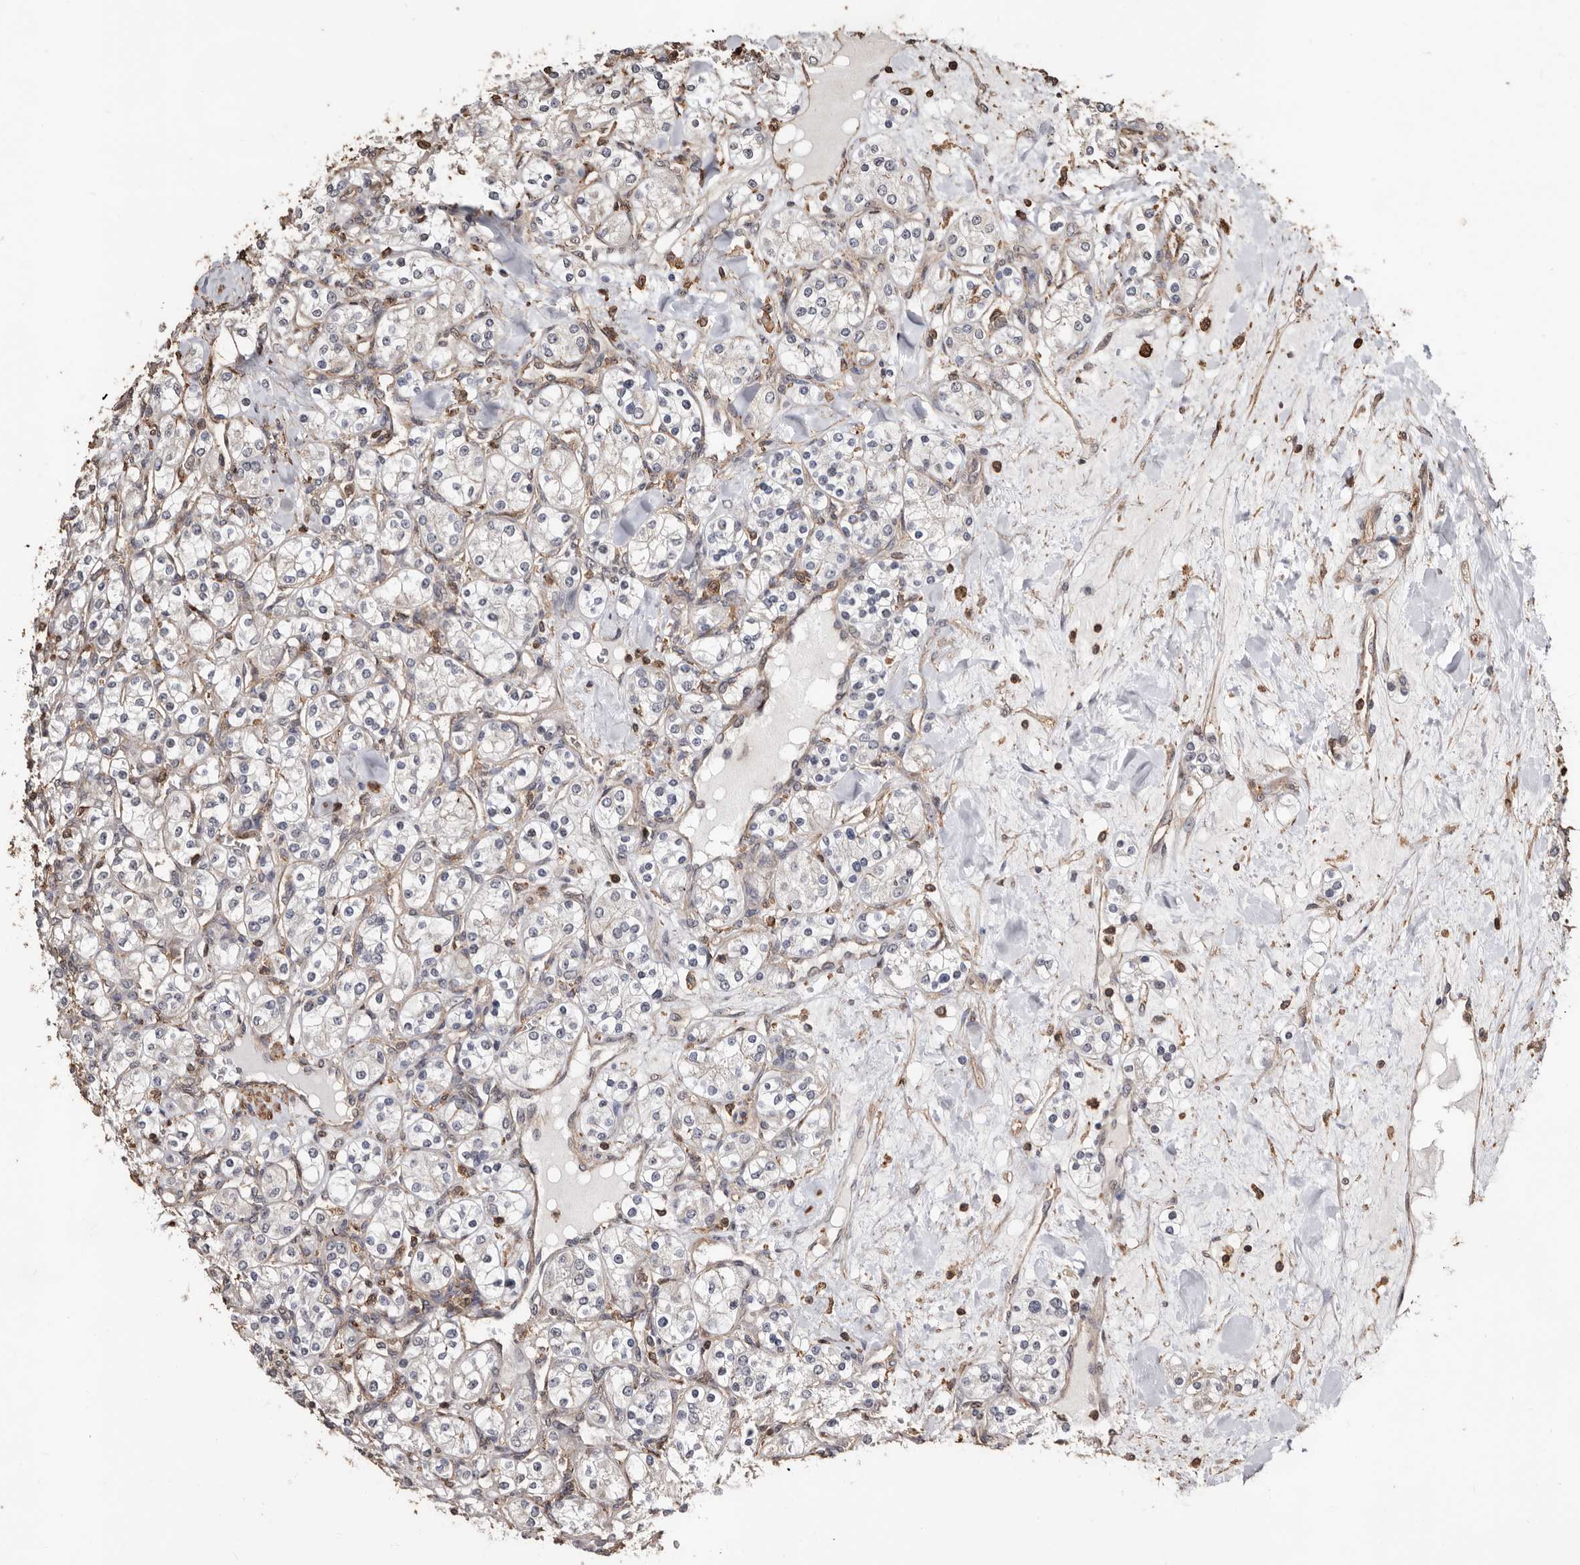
{"staining": {"intensity": "negative", "quantity": "none", "location": "none"}, "tissue": "renal cancer", "cell_type": "Tumor cells", "image_type": "cancer", "snomed": [{"axis": "morphology", "description": "Adenocarcinoma, NOS"}, {"axis": "topography", "description": "Kidney"}], "caption": "Tumor cells show no significant protein positivity in renal adenocarcinoma.", "gene": "GSK3A", "patient": {"sex": "male", "age": 77}}